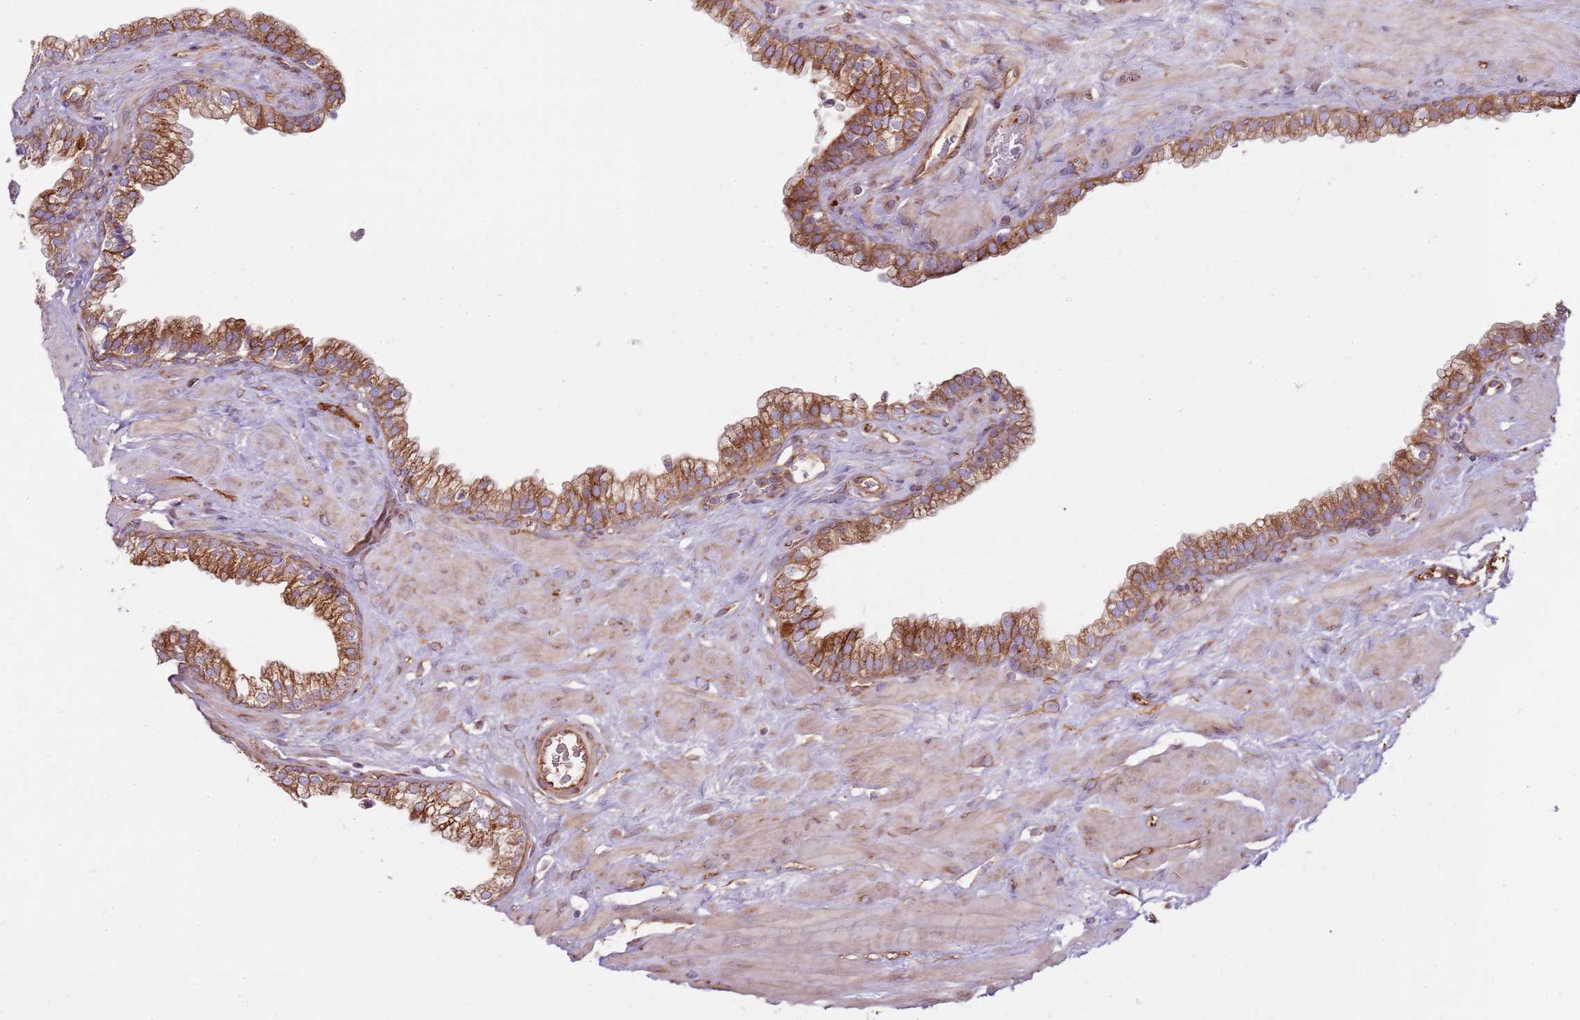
{"staining": {"intensity": "moderate", "quantity": "25%-75%", "location": "cytoplasmic/membranous"}, "tissue": "prostate", "cell_type": "Glandular cells", "image_type": "normal", "snomed": [{"axis": "morphology", "description": "Normal tissue, NOS"}, {"axis": "morphology", "description": "Urothelial carcinoma, Low grade"}, {"axis": "topography", "description": "Urinary bladder"}, {"axis": "topography", "description": "Prostate"}], "caption": "Glandular cells display moderate cytoplasmic/membranous staining in approximately 25%-75% of cells in normal prostate. The staining was performed using DAB to visualize the protein expression in brown, while the nuclei were stained in blue with hematoxylin (Magnification: 20x).", "gene": "EMC1", "patient": {"sex": "male", "age": 60}}